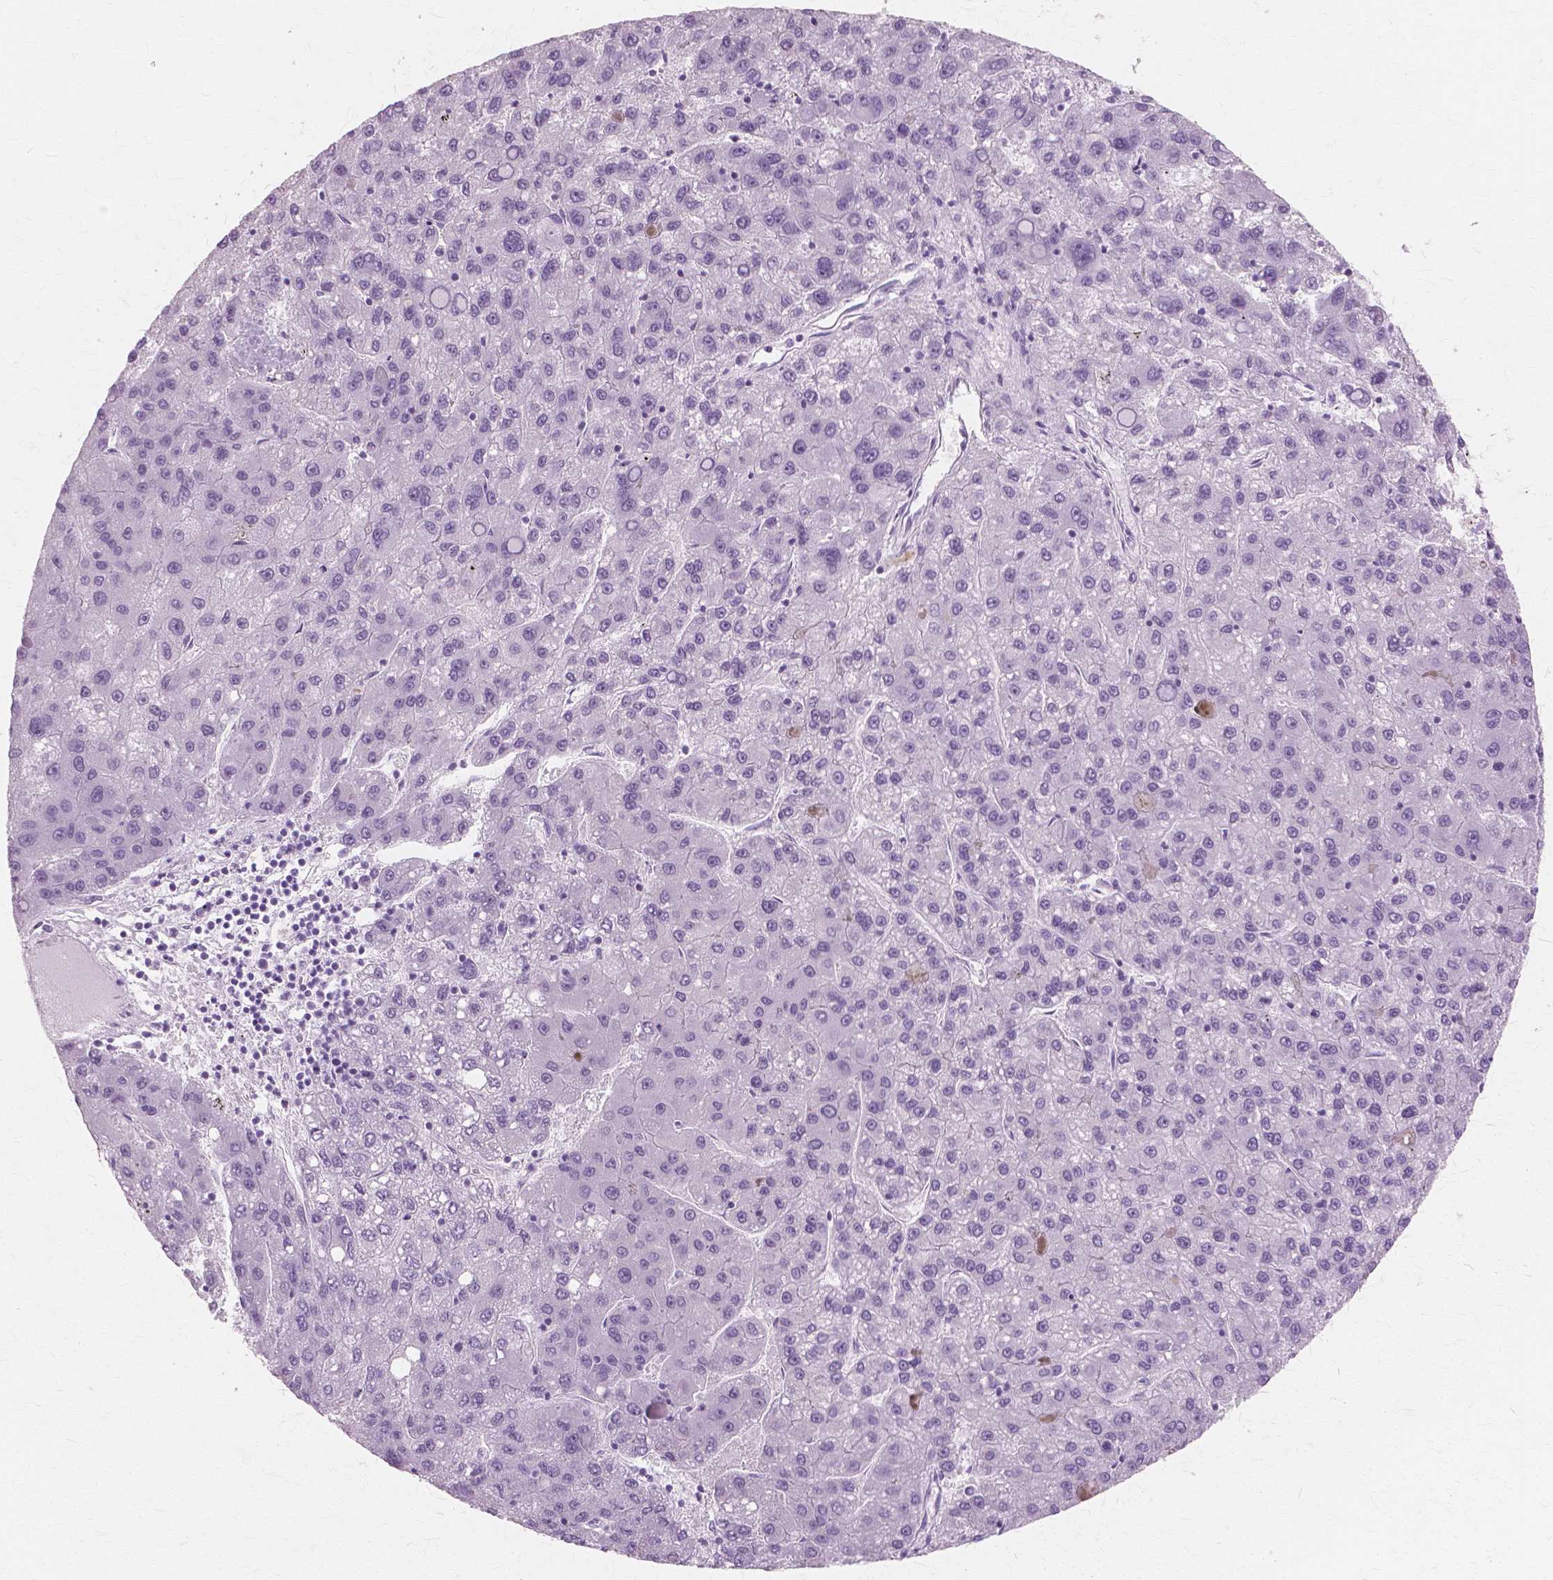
{"staining": {"intensity": "negative", "quantity": "none", "location": "none"}, "tissue": "liver cancer", "cell_type": "Tumor cells", "image_type": "cancer", "snomed": [{"axis": "morphology", "description": "Carcinoma, Hepatocellular, NOS"}, {"axis": "topography", "description": "Liver"}], "caption": "This is an IHC image of human hepatocellular carcinoma (liver). There is no expression in tumor cells.", "gene": "SFTPD", "patient": {"sex": "female", "age": 82}}